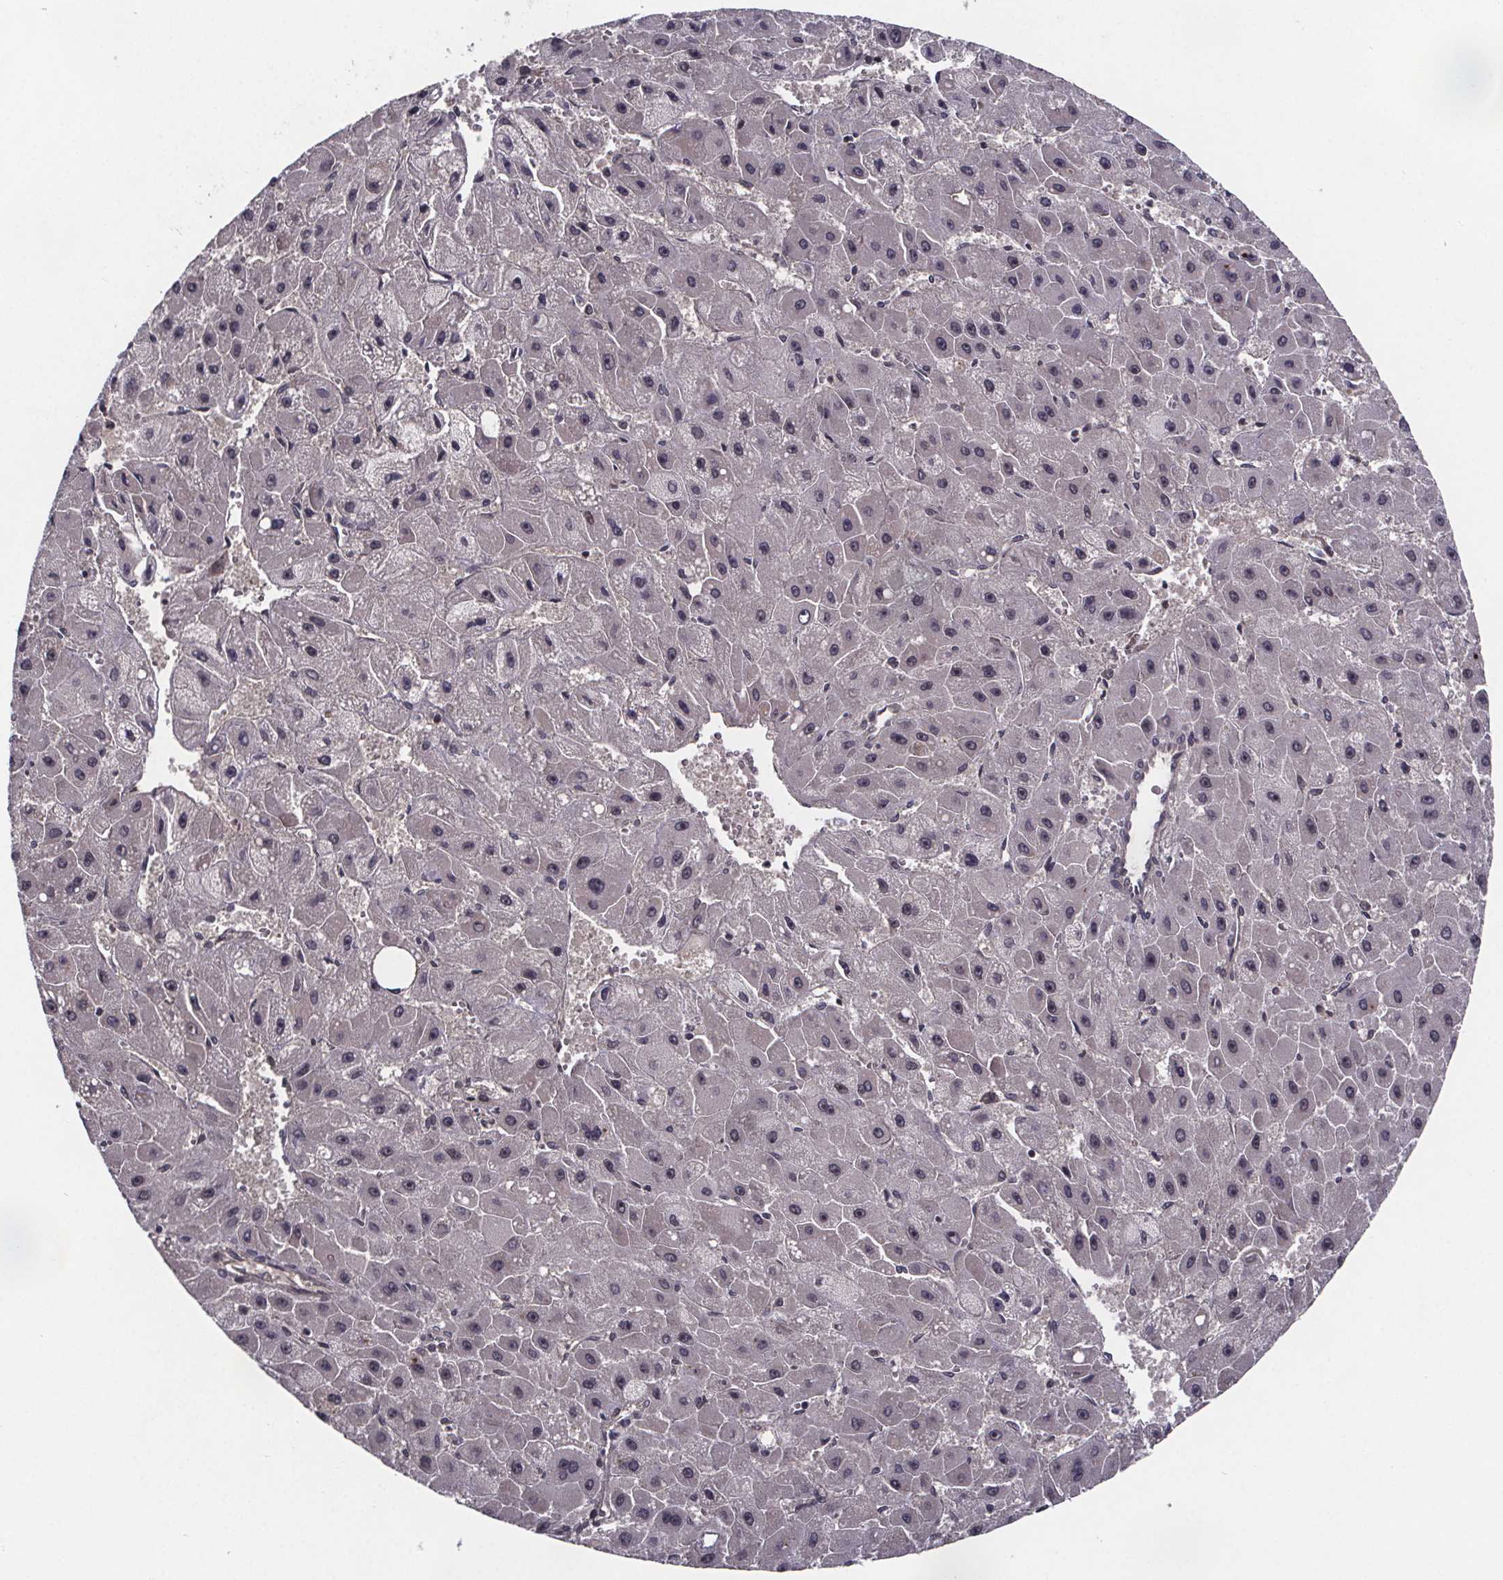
{"staining": {"intensity": "negative", "quantity": "none", "location": "none"}, "tissue": "liver cancer", "cell_type": "Tumor cells", "image_type": "cancer", "snomed": [{"axis": "morphology", "description": "Carcinoma, Hepatocellular, NOS"}, {"axis": "topography", "description": "Liver"}], "caption": "Immunohistochemistry of human liver hepatocellular carcinoma displays no expression in tumor cells.", "gene": "FN3KRP", "patient": {"sex": "female", "age": 25}}